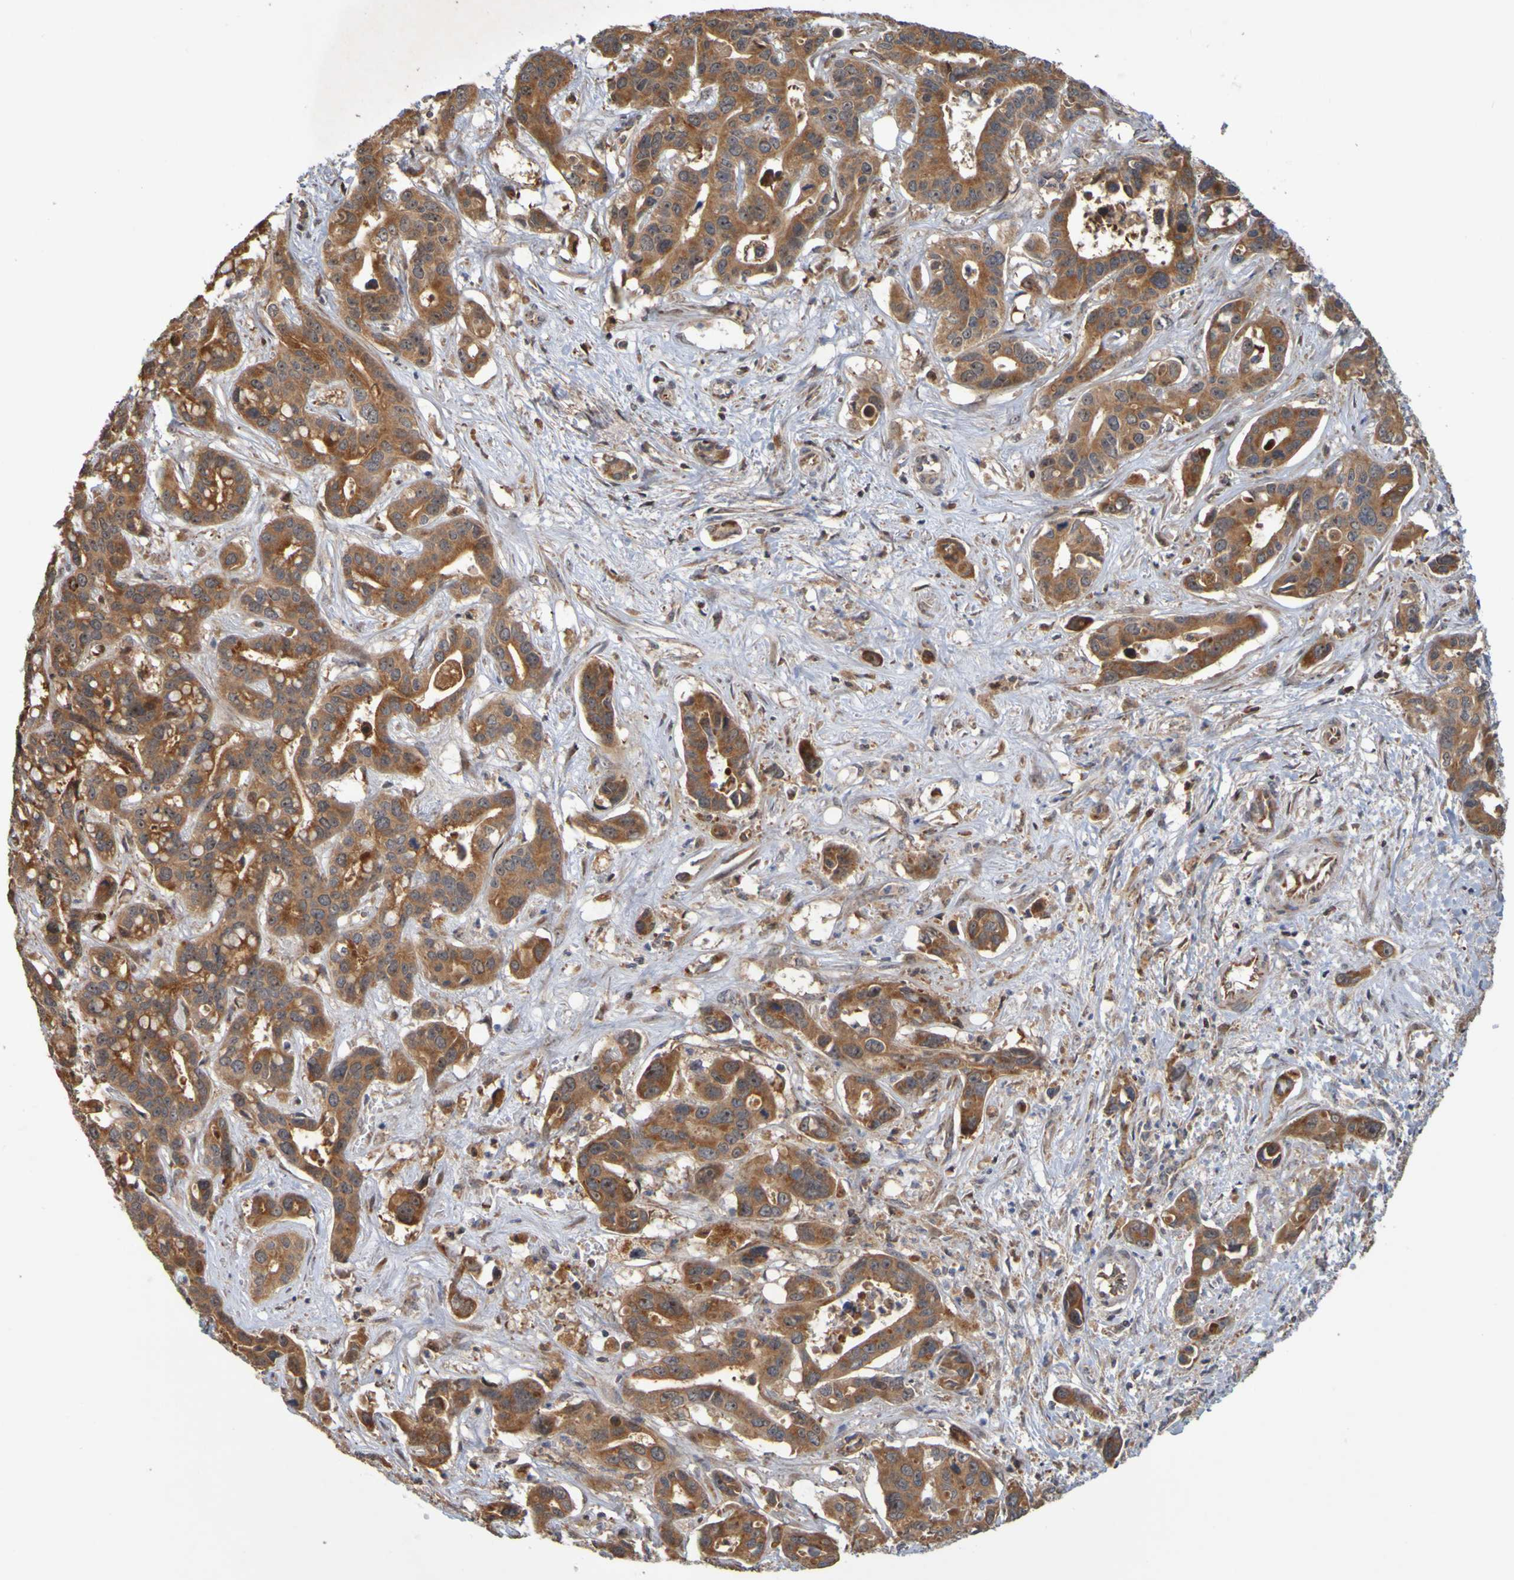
{"staining": {"intensity": "moderate", "quantity": ">75%", "location": "cytoplasmic/membranous"}, "tissue": "liver cancer", "cell_type": "Tumor cells", "image_type": "cancer", "snomed": [{"axis": "morphology", "description": "Cholangiocarcinoma"}, {"axis": "topography", "description": "Liver"}], "caption": "Liver cancer was stained to show a protein in brown. There is medium levels of moderate cytoplasmic/membranous staining in about >75% of tumor cells. Using DAB (brown) and hematoxylin (blue) stains, captured at high magnification using brightfield microscopy.", "gene": "TMBIM1", "patient": {"sex": "female", "age": 65}}